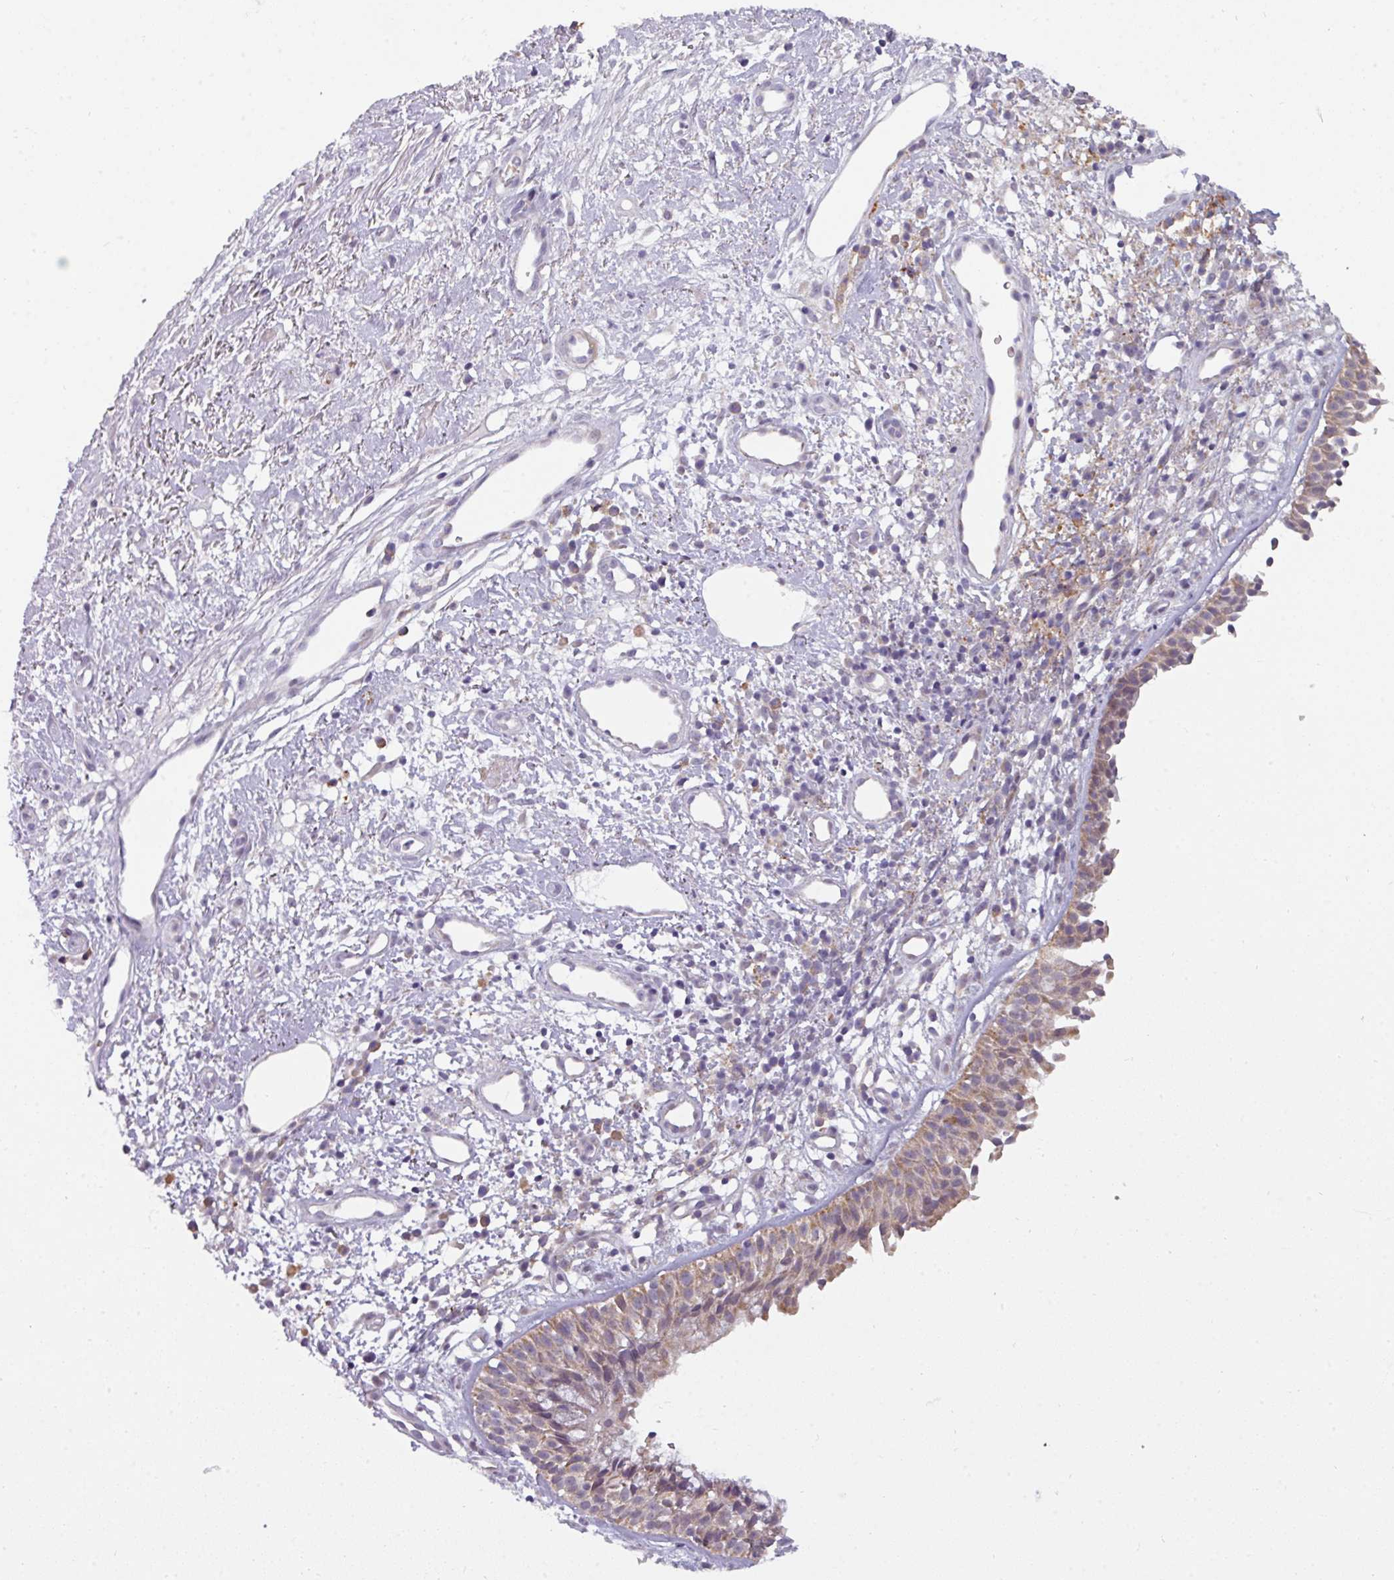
{"staining": {"intensity": "weak", "quantity": ">75%", "location": "cytoplasmic/membranous"}, "tissue": "nasopharynx", "cell_type": "Respiratory epithelial cells", "image_type": "normal", "snomed": [{"axis": "morphology", "description": "Normal tissue, NOS"}, {"axis": "topography", "description": "Cartilage tissue"}, {"axis": "topography", "description": "Nasopharynx"}, {"axis": "topography", "description": "Thyroid gland"}], "caption": "This photomicrograph displays immunohistochemistry (IHC) staining of normal human nasopharynx, with low weak cytoplasmic/membranous staining in approximately >75% of respiratory epithelial cells.", "gene": "C2orf68", "patient": {"sex": "male", "age": 63}}